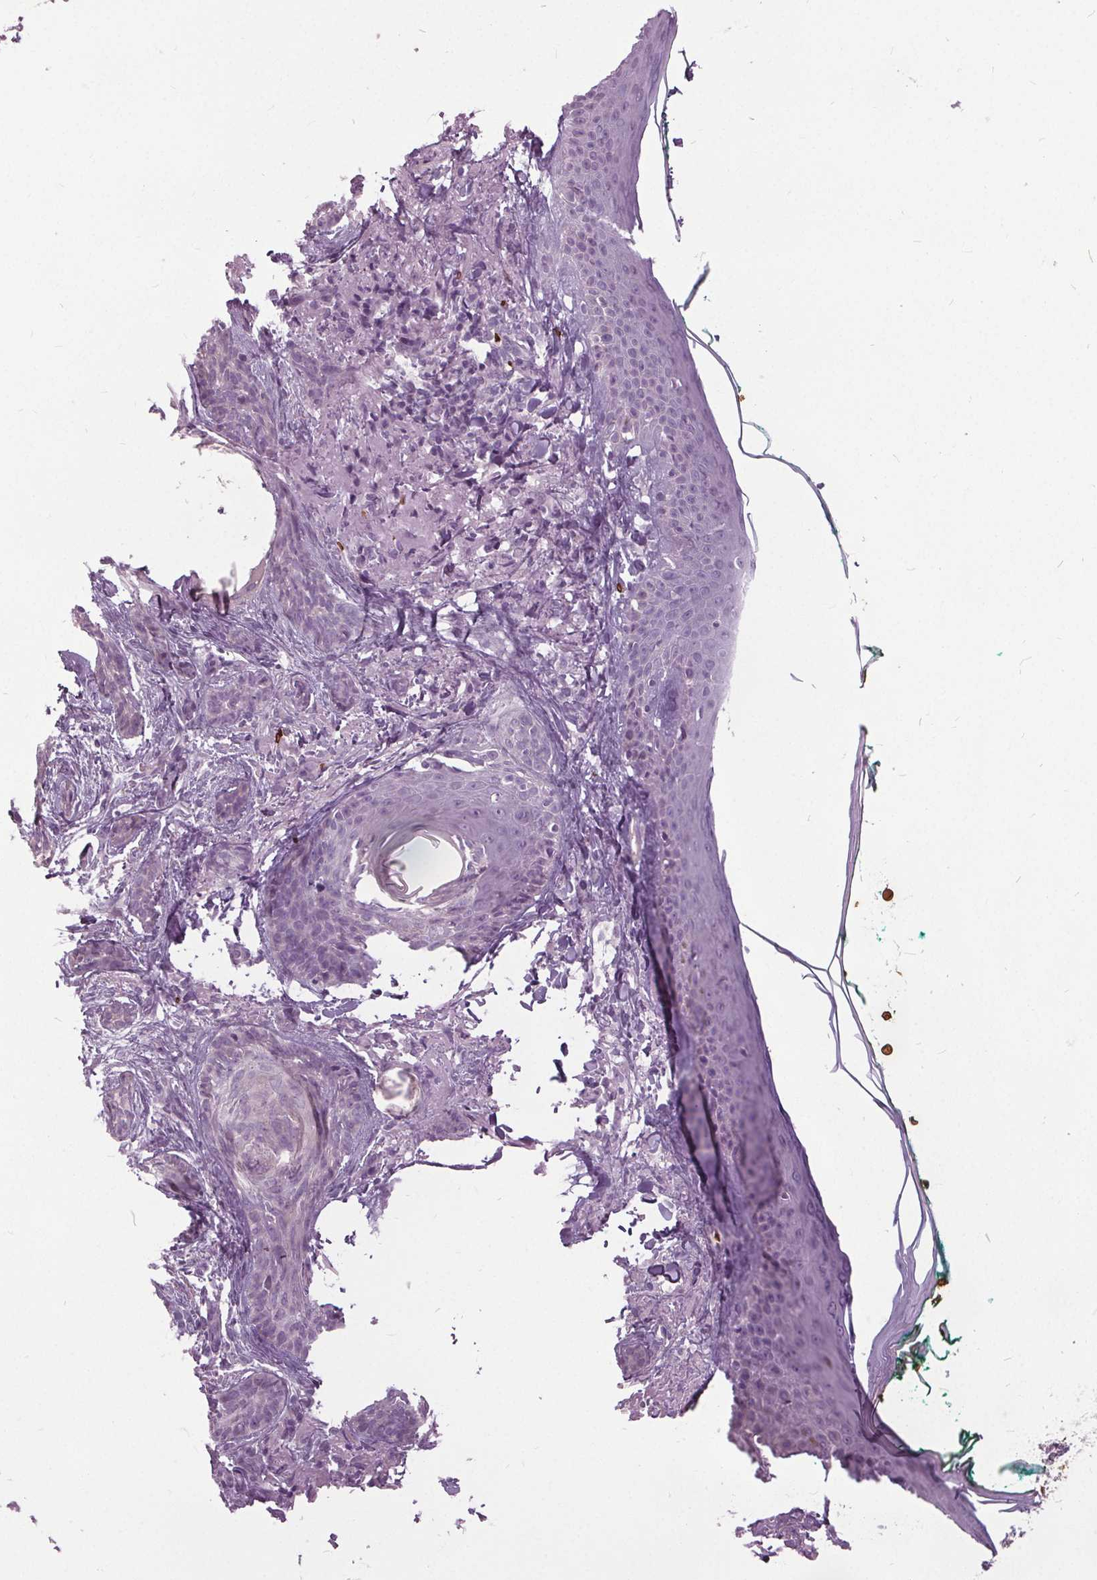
{"staining": {"intensity": "negative", "quantity": "none", "location": "none"}, "tissue": "skin cancer", "cell_type": "Tumor cells", "image_type": "cancer", "snomed": [{"axis": "morphology", "description": "Basal cell carcinoma"}, {"axis": "topography", "description": "Skin"}], "caption": "DAB (3,3'-diaminobenzidine) immunohistochemical staining of human basal cell carcinoma (skin) exhibits no significant staining in tumor cells. (DAB immunohistochemistry (IHC) visualized using brightfield microscopy, high magnification).", "gene": "SLC4A1", "patient": {"sex": "female", "age": 78}}